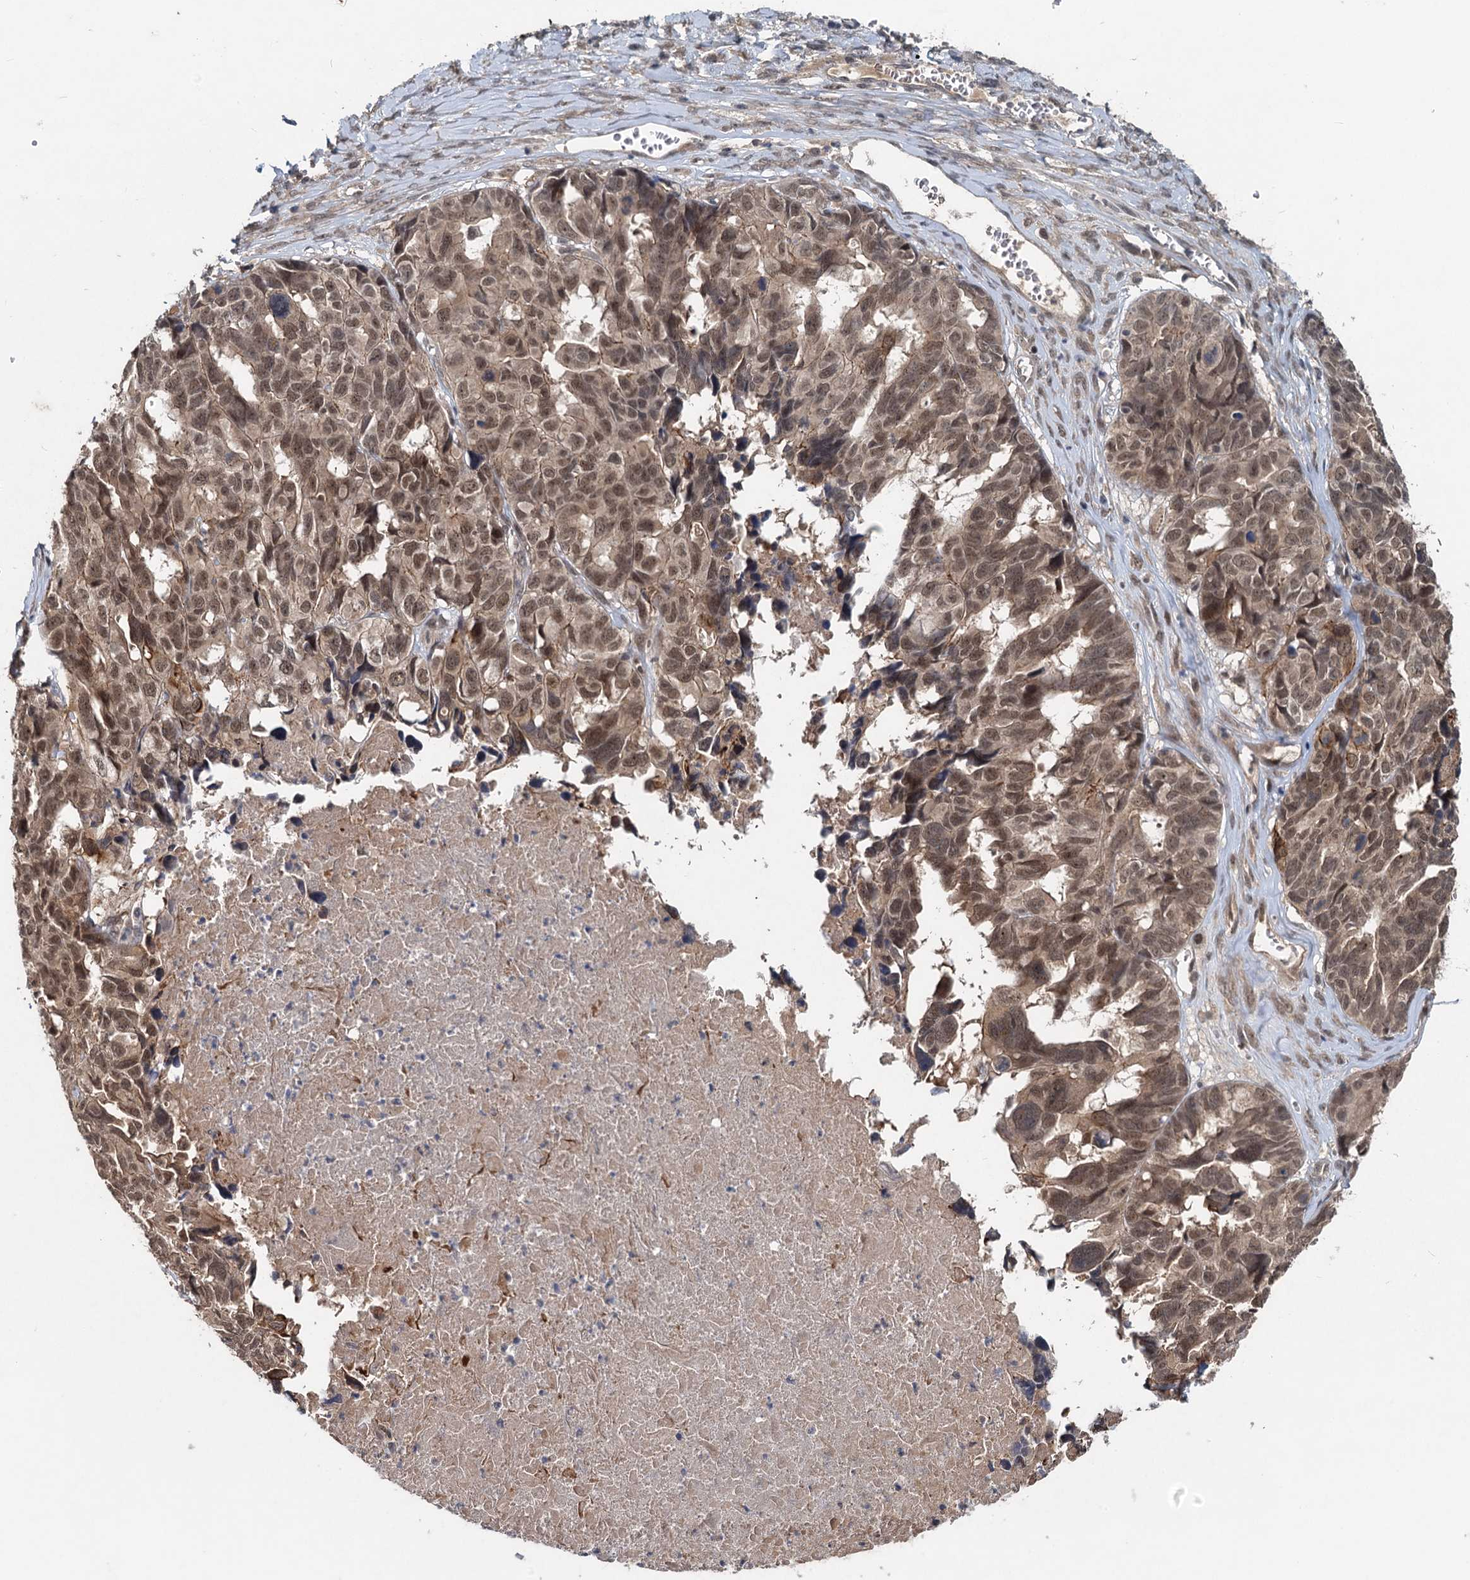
{"staining": {"intensity": "moderate", "quantity": ">75%", "location": "nuclear"}, "tissue": "ovarian cancer", "cell_type": "Tumor cells", "image_type": "cancer", "snomed": [{"axis": "morphology", "description": "Cystadenocarcinoma, serous, NOS"}, {"axis": "topography", "description": "Ovary"}], "caption": "The immunohistochemical stain labels moderate nuclear positivity in tumor cells of ovarian cancer tissue. The protein of interest is shown in brown color, while the nuclei are stained blue.", "gene": "RITA1", "patient": {"sex": "female", "age": 79}}